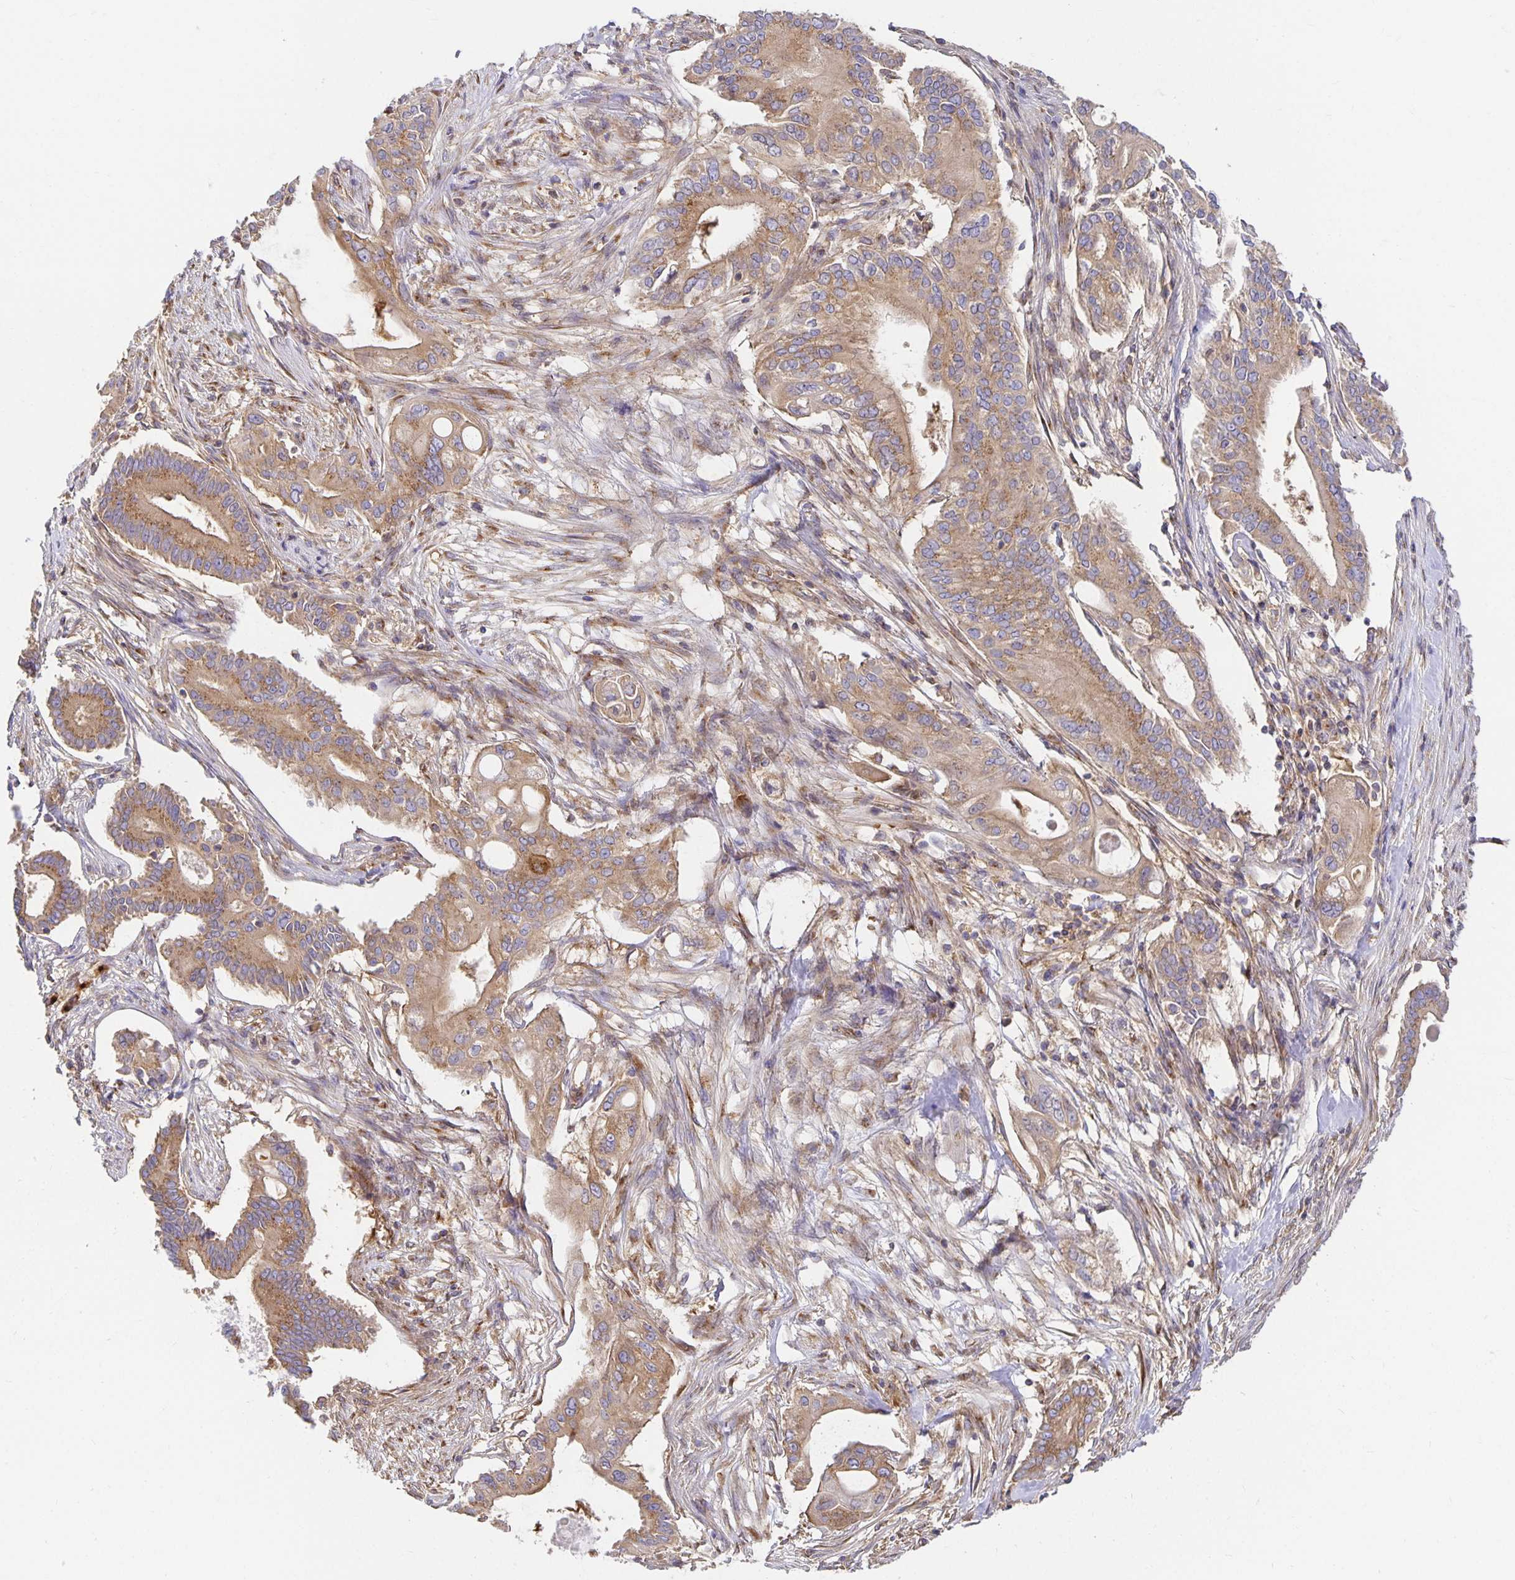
{"staining": {"intensity": "moderate", "quantity": ">75%", "location": "cytoplasmic/membranous"}, "tissue": "pancreatic cancer", "cell_type": "Tumor cells", "image_type": "cancer", "snomed": [{"axis": "morphology", "description": "Adenocarcinoma, NOS"}, {"axis": "topography", "description": "Pancreas"}], "caption": "Moderate cytoplasmic/membranous staining is identified in approximately >75% of tumor cells in pancreatic cancer.", "gene": "USO1", "patient": {"sex": "female", "age": 68}}